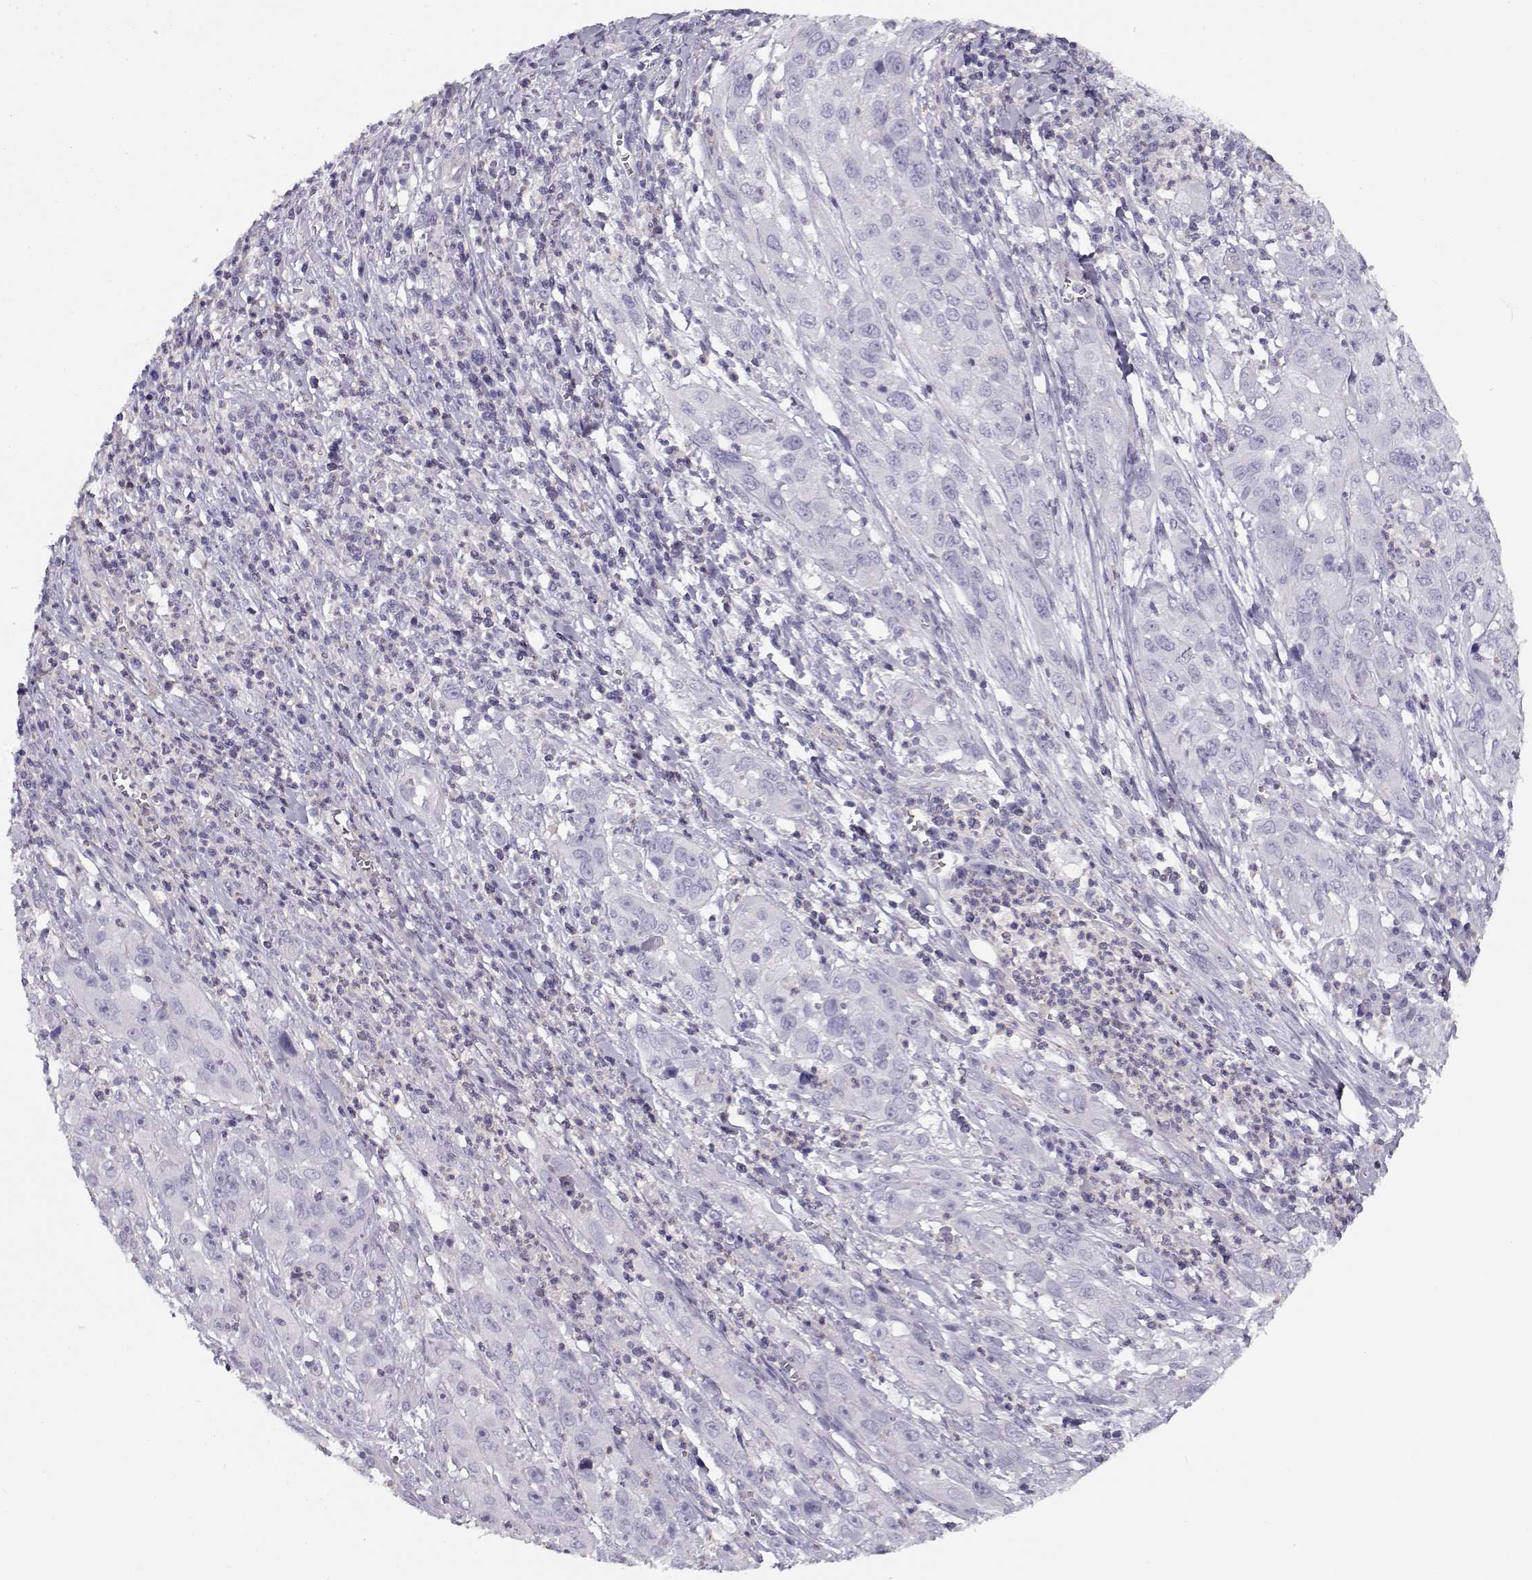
{"staining": {"intensity": "negative", "quantity": "none", "location": "none"}, "tissue": "cervical cancer", "cell_type": "Tumor cells", "image_type": "cancer", "snomed": [{"axis": "morphology", "description": "Squamous cell carcinoma, NOS"}, {"axis": "topography", "description": "Cervix"}], "caption": "This is a image of IHC staining of cervical cancer (squamous cell carcinoma), which shows no expression in tumor cells.", "gene": "MYO1A", "patient": {"sex": "female", "age": 32}}